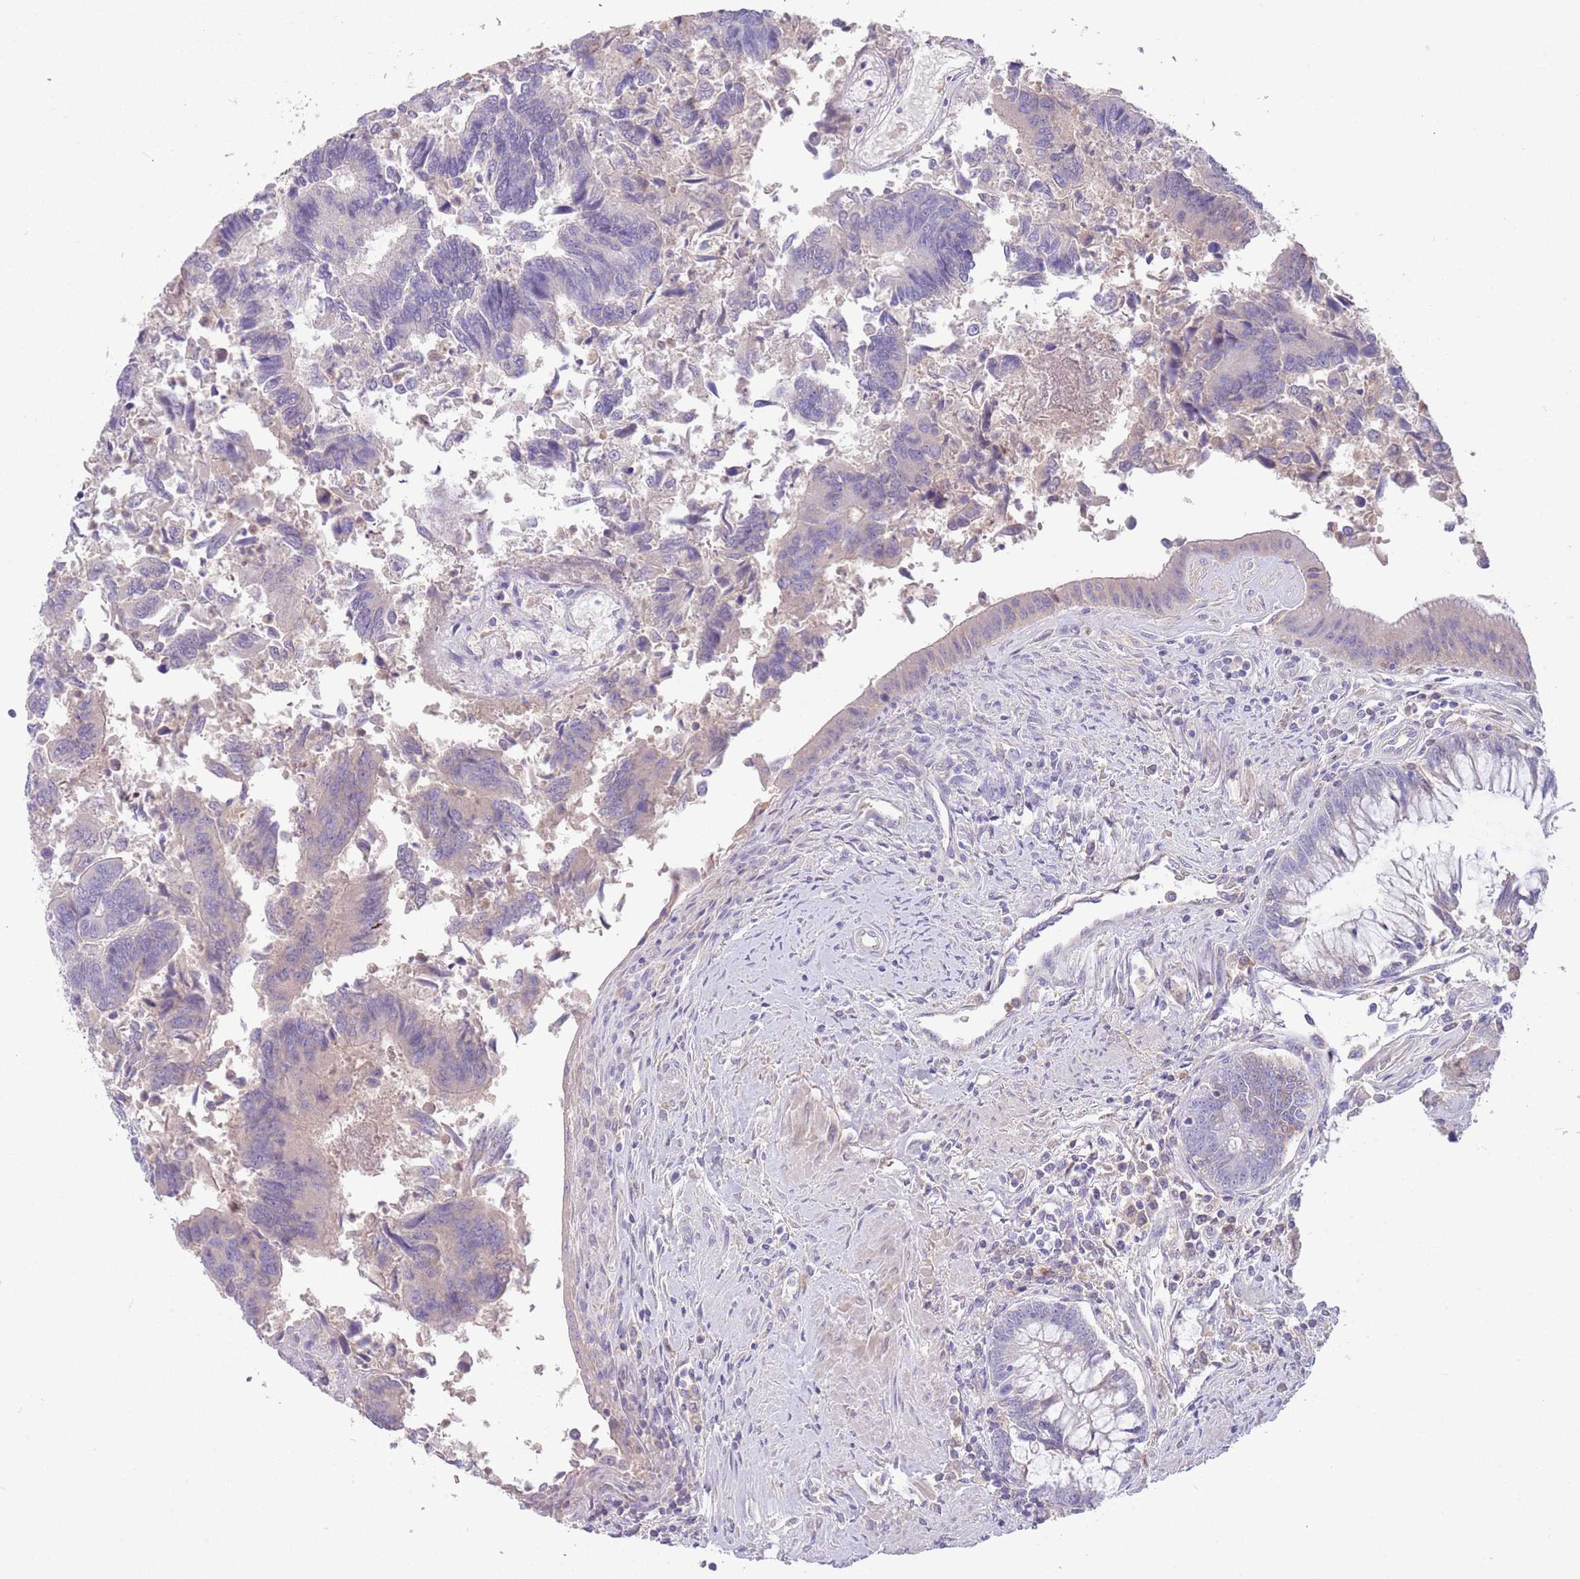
{"staining": {"intensity": "negative", "quantity": "none", "location": "none"}, "tissue": "colorectal cancer", "cell_type": "Tumor cells", "image_type": "cancer", "snomed": [{"axis": "morphology", "description": "Adenocarcinoma, NOS"}, {"axis": "topography", "description": "Colon"}], "caption": "Immunohistochemistry of human colorectal cancer (adenocarcinoma) displays no positivity in tumor cells.", "gene": "IGFL4", "patient": {"sex": "female", "age": 67}}